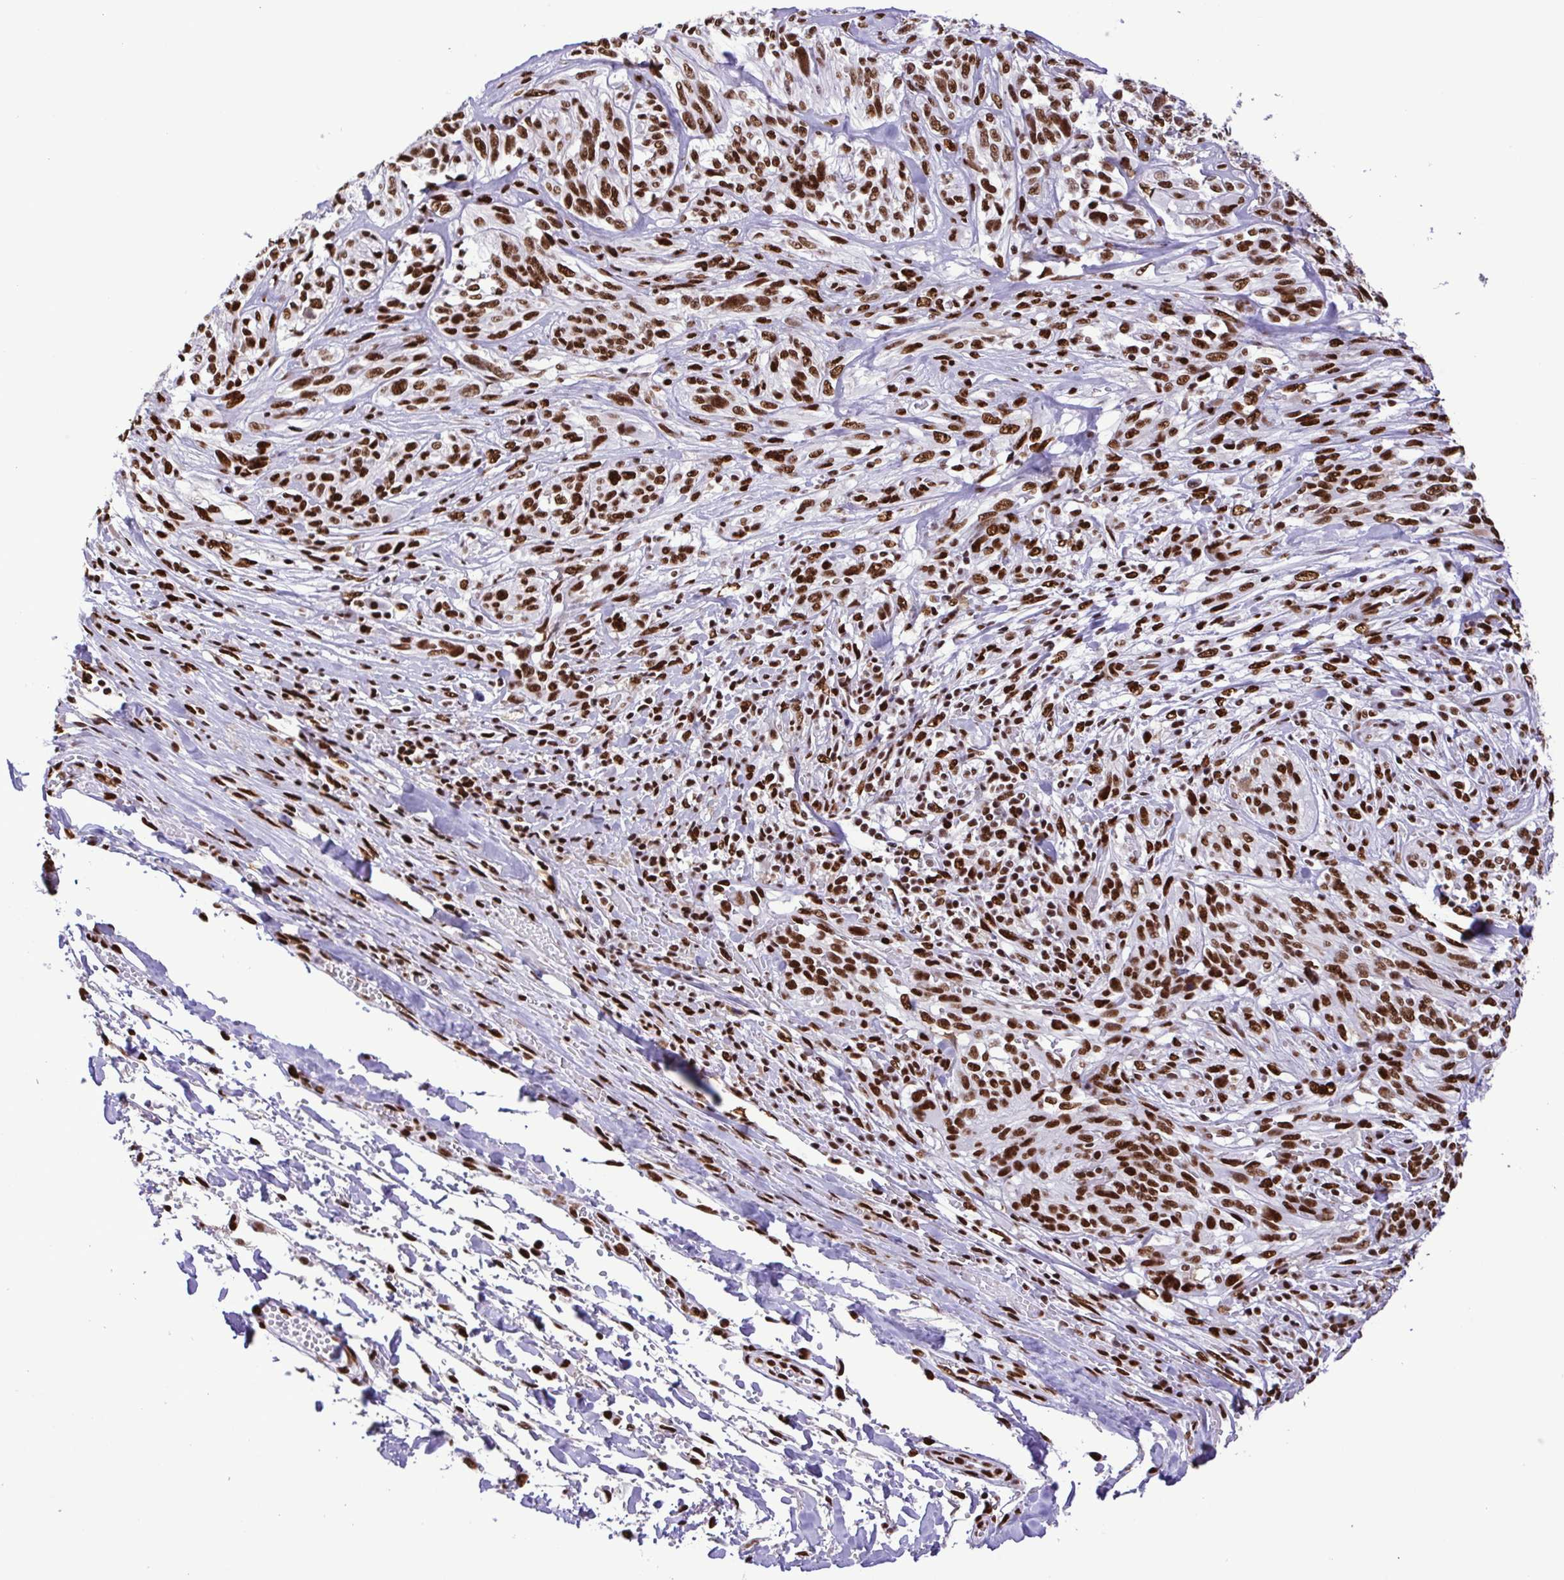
{"staining": {"intensity": "strong", "quantity": ">75%", "location": "nuclear"}, "tissue": "melanoma", "cell_type": "Tumor cells", "image_type": "cancer", "snomed": [{"axis": "morphology", "description": "Malignant melanoma, NOS"}, {"axis": "topography", "description": "Skin"}], "caption": "Approximately >75% of tumor cells in human melanoma reveal strong nuclear protein staining as visualized by brown immunohistochemical staining.", "gene": "TRIM28", "patient": {"sex": "female", "age": 91}}